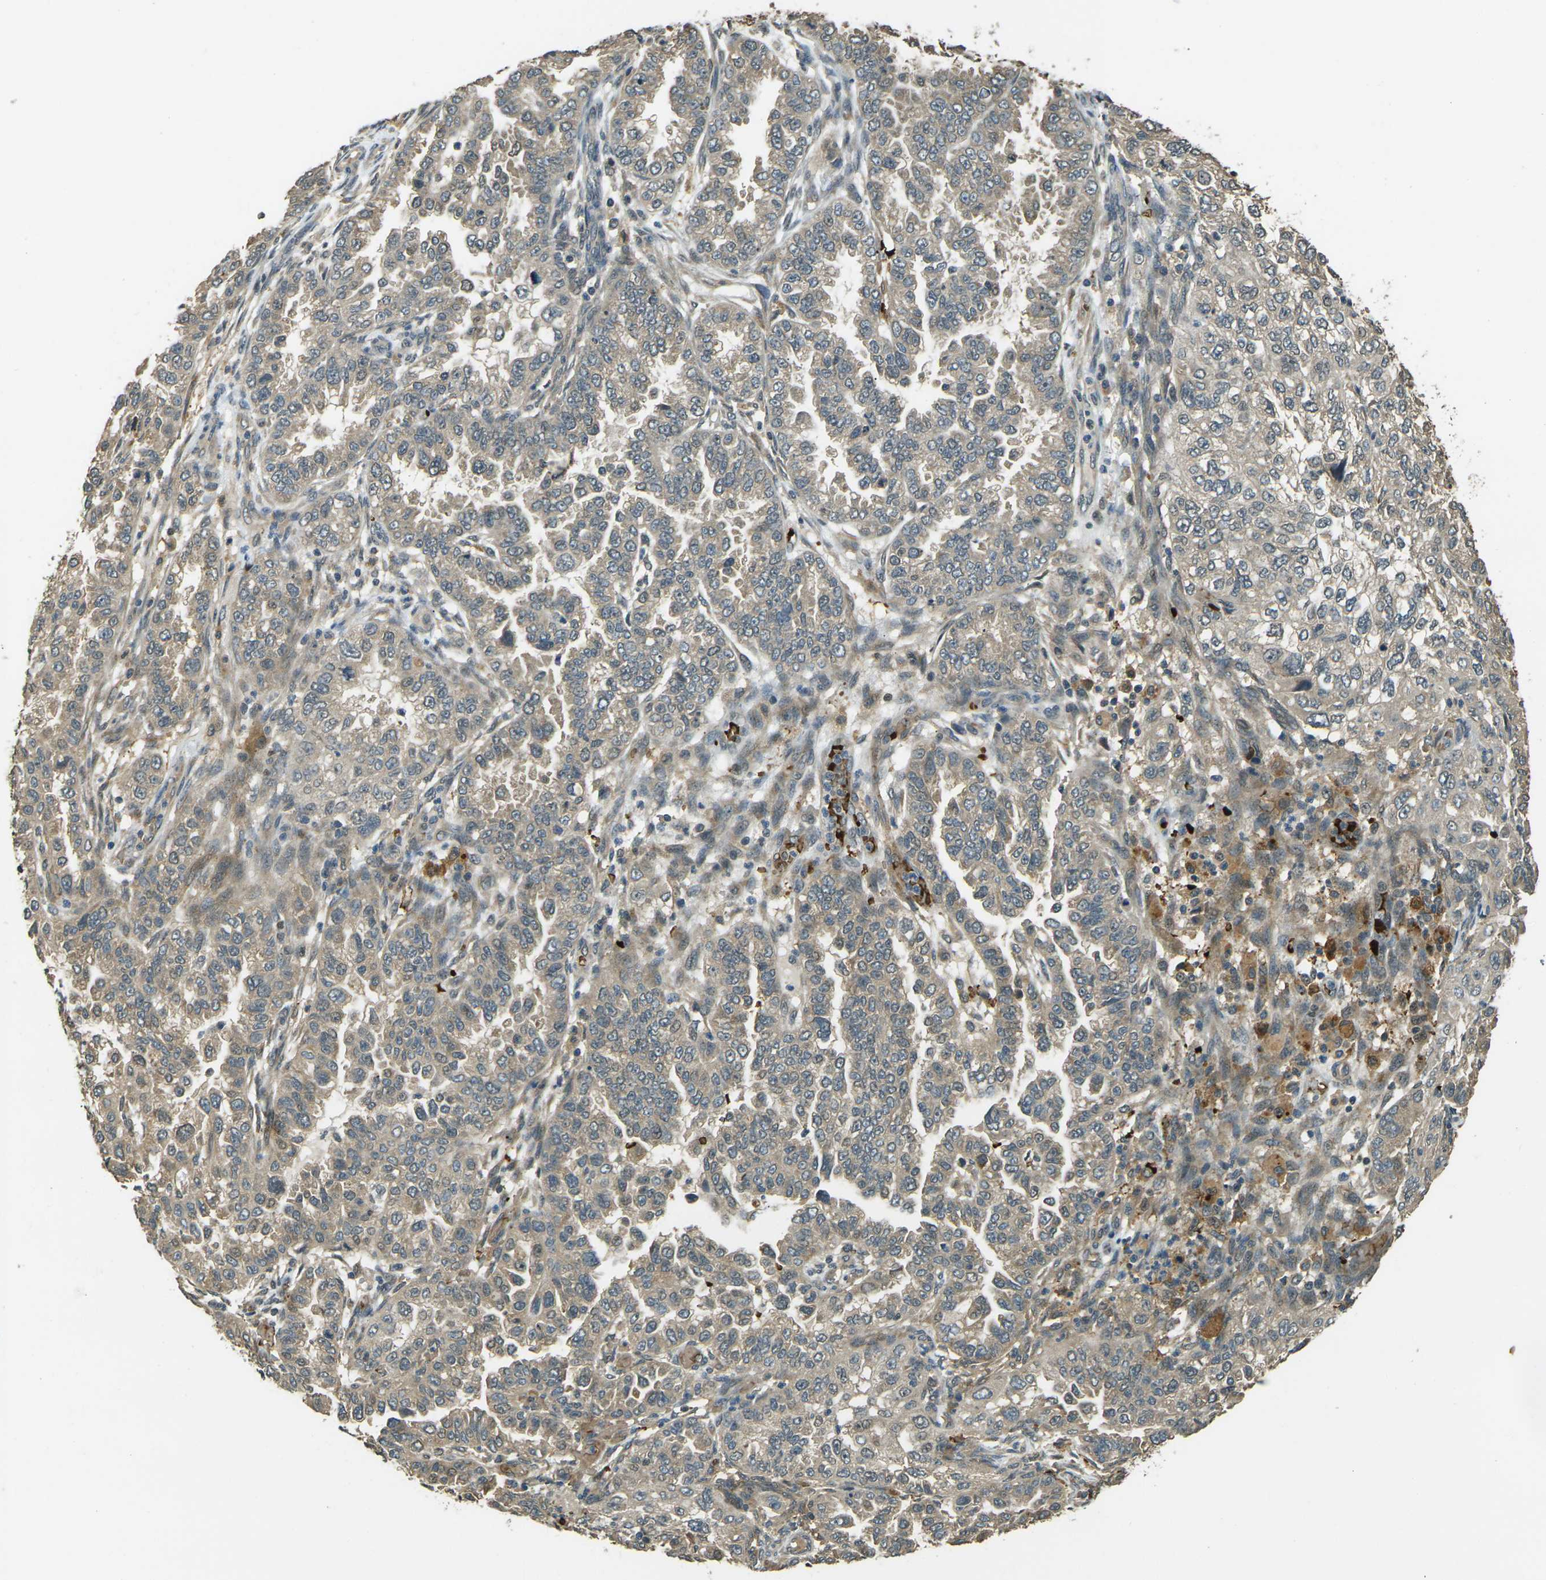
{"staining": {"intensity": "weak", "quantity": ">75%", "location": "cytoplasmic/membranous"}, "tissue": "endometrial cancer", "cell_type": "Tumor cells", "image_type": "cancer", "snomed": [{"axis": "morphology", "description": "Adenocarcinoma, NOS"}, {"axis": "topography", "description": "Endometrium"}], "caption": "High-magnification brightfield microscopy of adenocarcinoma (endometrial) stained with DAB (3,3'-diaminobenzidine) (brown) and counterstained with hematoxylin (blue). tumor cells exhibit weak cytoplasmic/membranous staining is seen in approximately>75% of cells. The protein of interest is shown in brown color, while the nuclei are stained blue.", "gene": "TOR1A", "patient": {"sex": "female", "age": 85}}